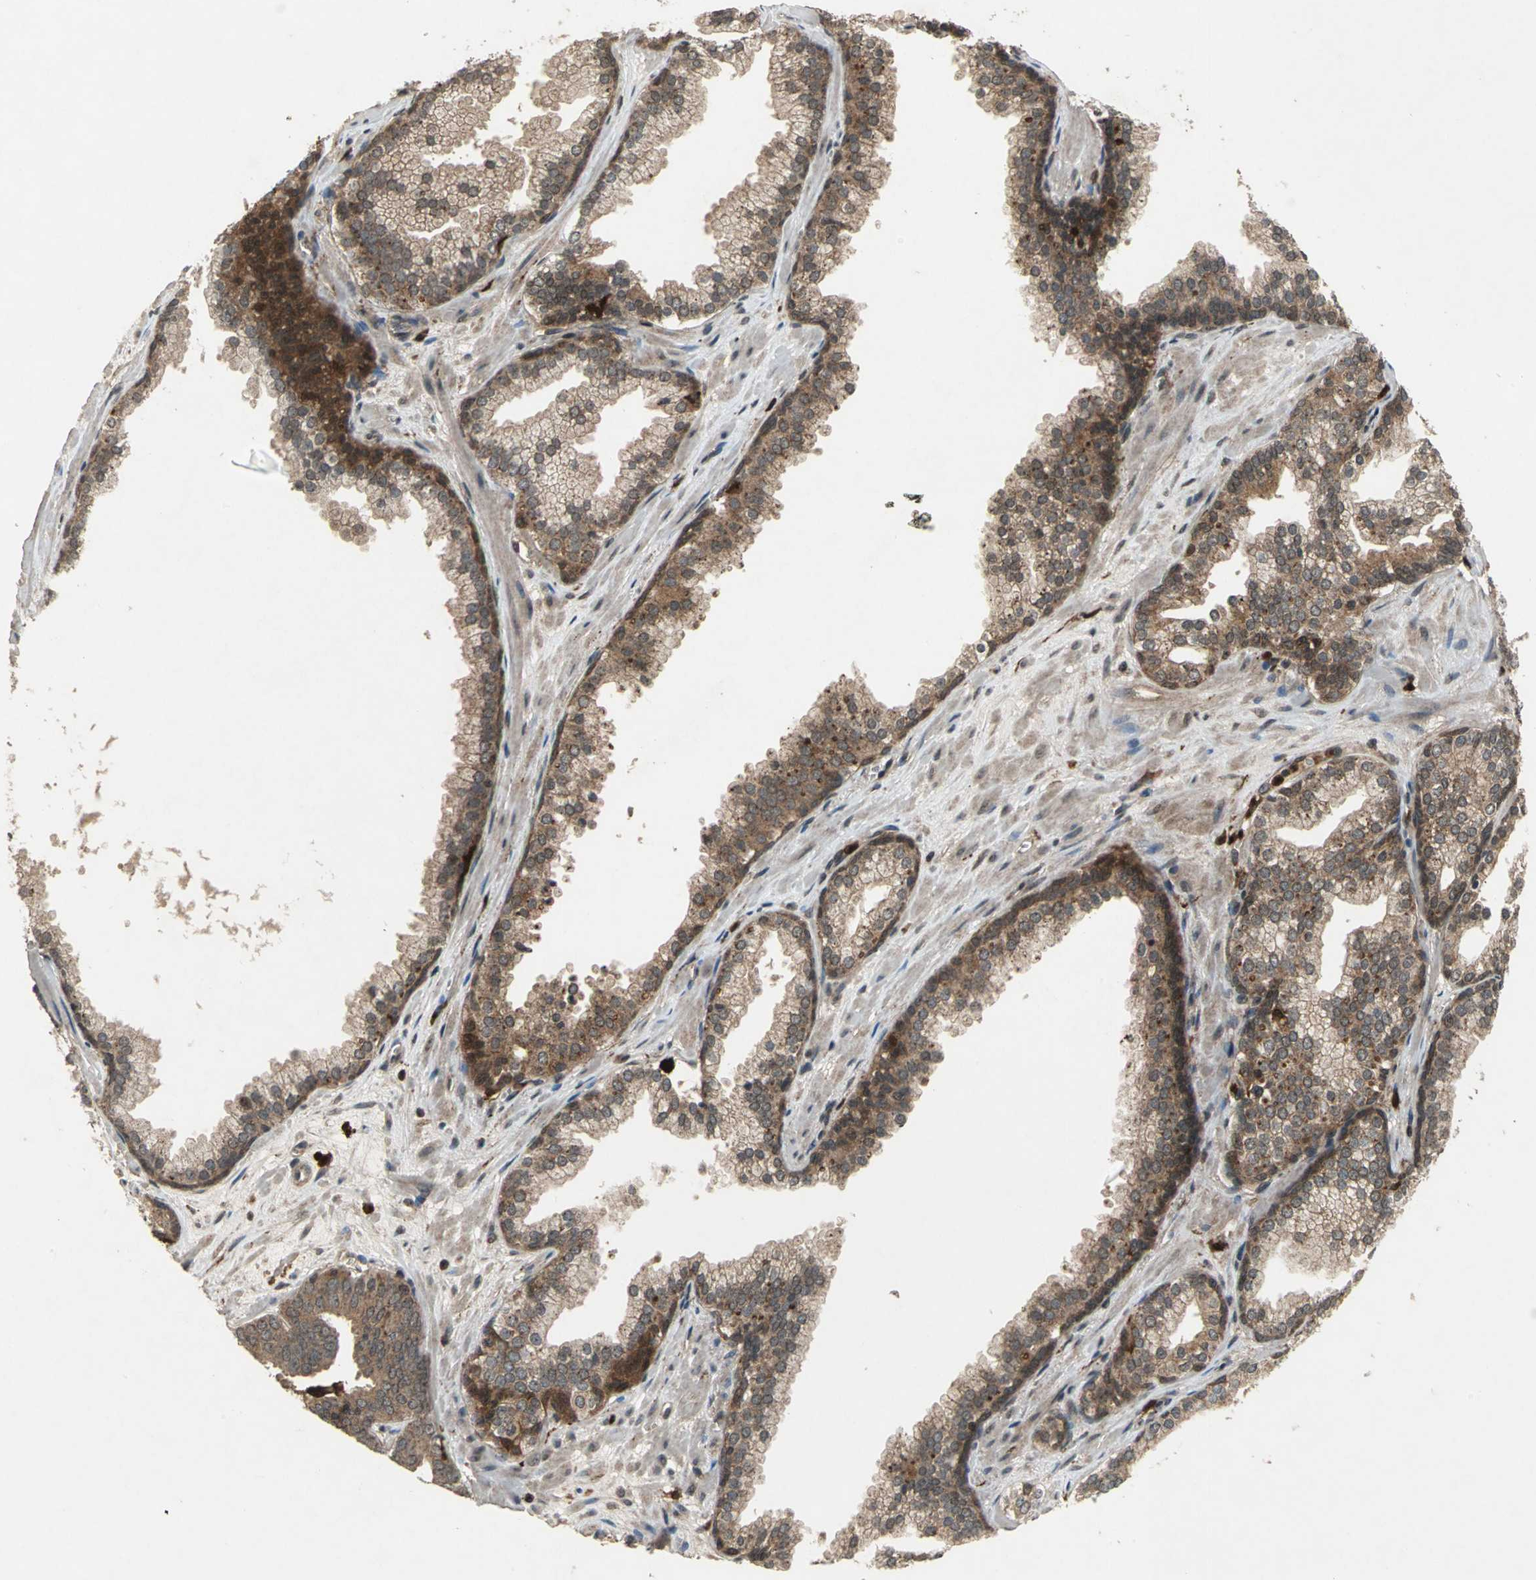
{"staining": {"intensity": "moderate", "quantity": ">75%", "location": "cytoplasmic/membranous"}, "tissue": "prostate cancer", "cell_type": "Tumor cells", "image_type": "cancer", "snomed": [{"axis": "morphology", "description": "Adenocarcinoma, Low grade"}, {"axis": "topography", "description": "Prostate"}], "caption": "A brown stain shows moderate cytoplasmic/membranous positivity of a protein in prostate cancer (adenocarcinoma (low-grade)) tumor cells. (IHC, brightfield microscopy, high magnification).", "gene": "PYCARD", "patient": {"sex": "male", "age": 57}}